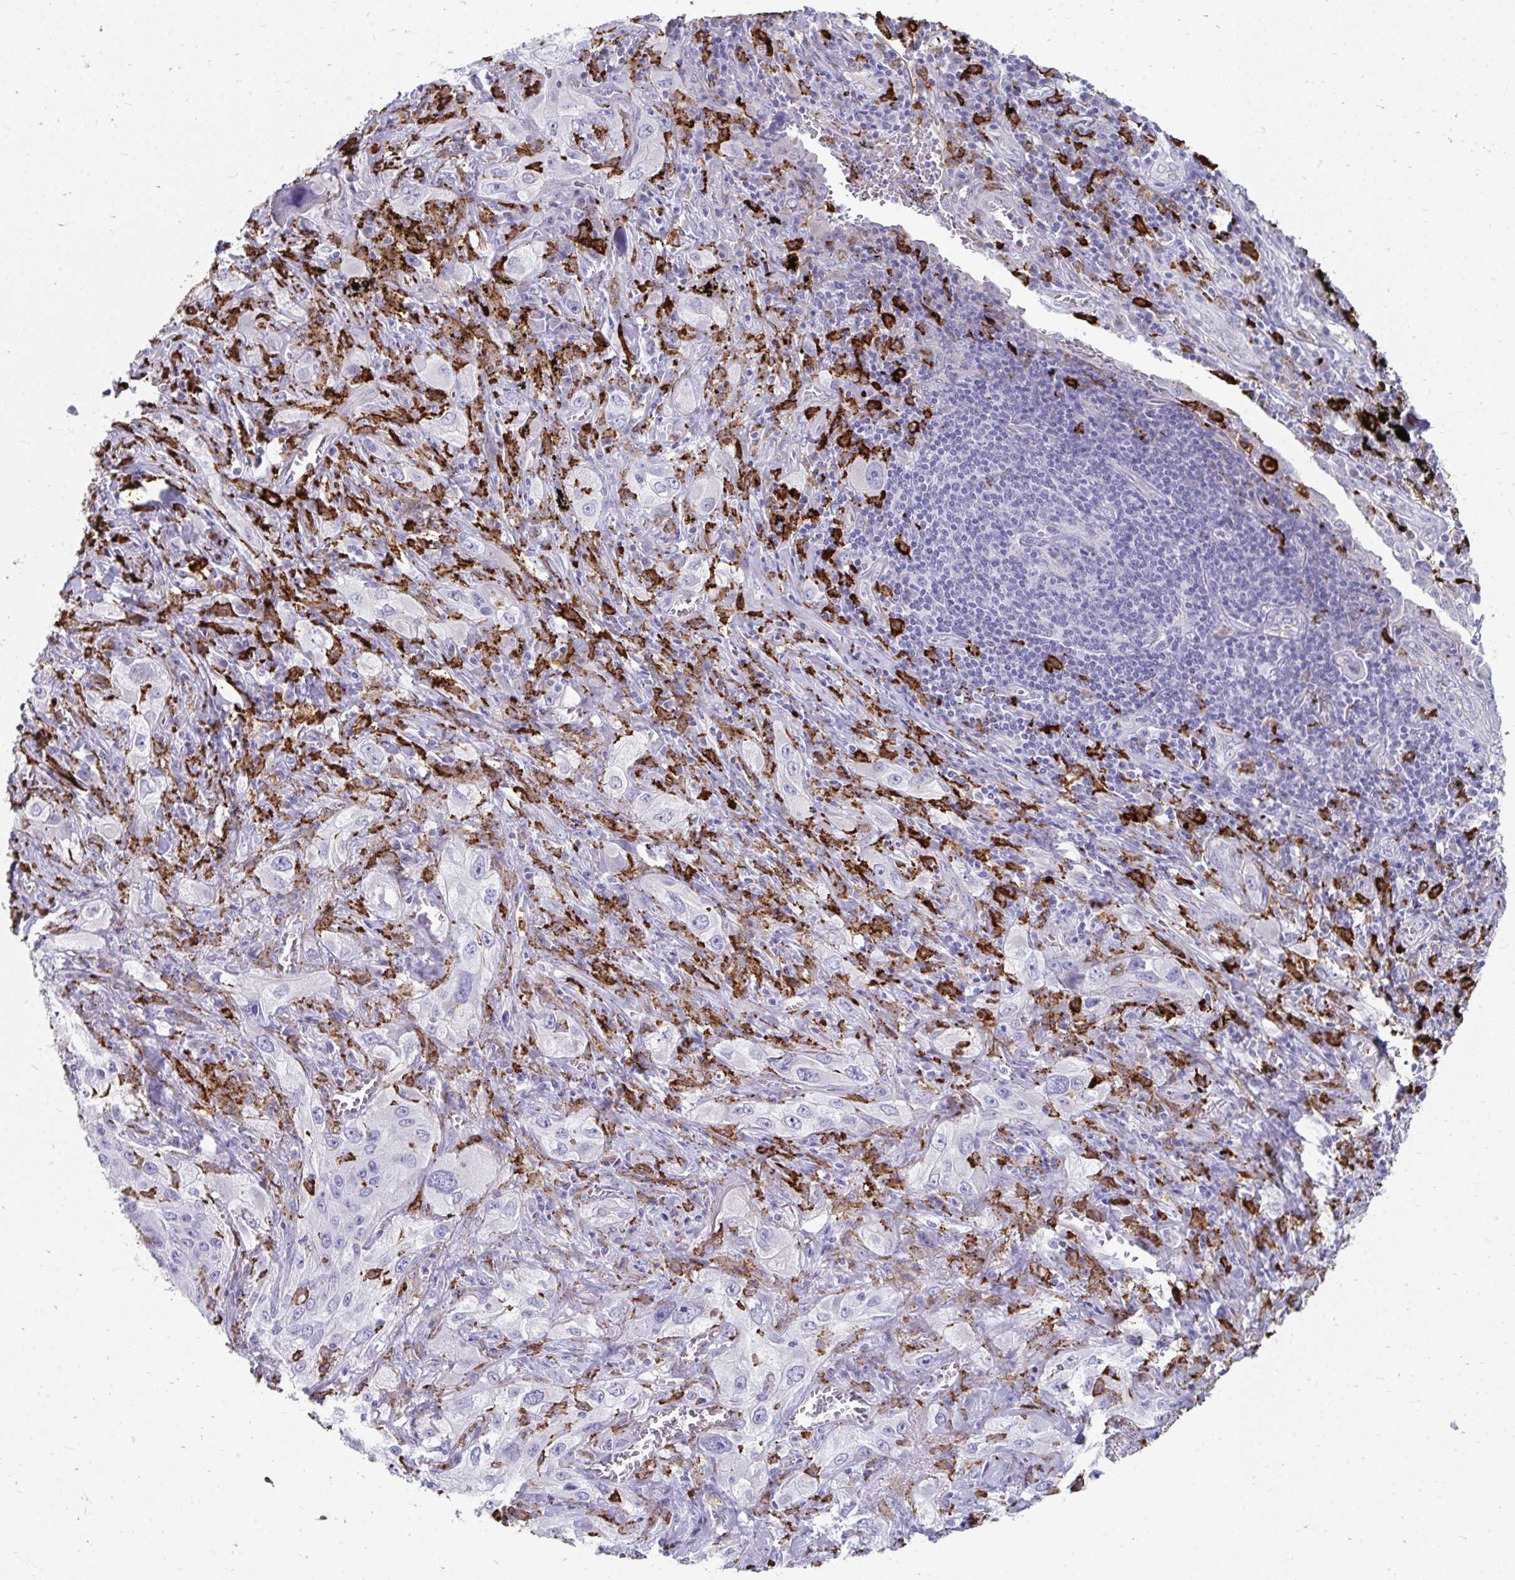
{"staining": {"intensity": "negative", "quantity": "none", "location": "none"}, "tissue": "lung cancer", "cell_type": "Tumor cells", "image_type": "cancer", "snomed": [{"axis": "morphology", "description": "Squamous cell carcinoma, NOS"}, {"axis": "topography", "description": "Lung"}], "caption": "Tumor cells are negative for protein expression in human lung cancer (squamous cell carcinoma).", "gene": "CD163", "patient": {"sex": "female", "age": 69}}